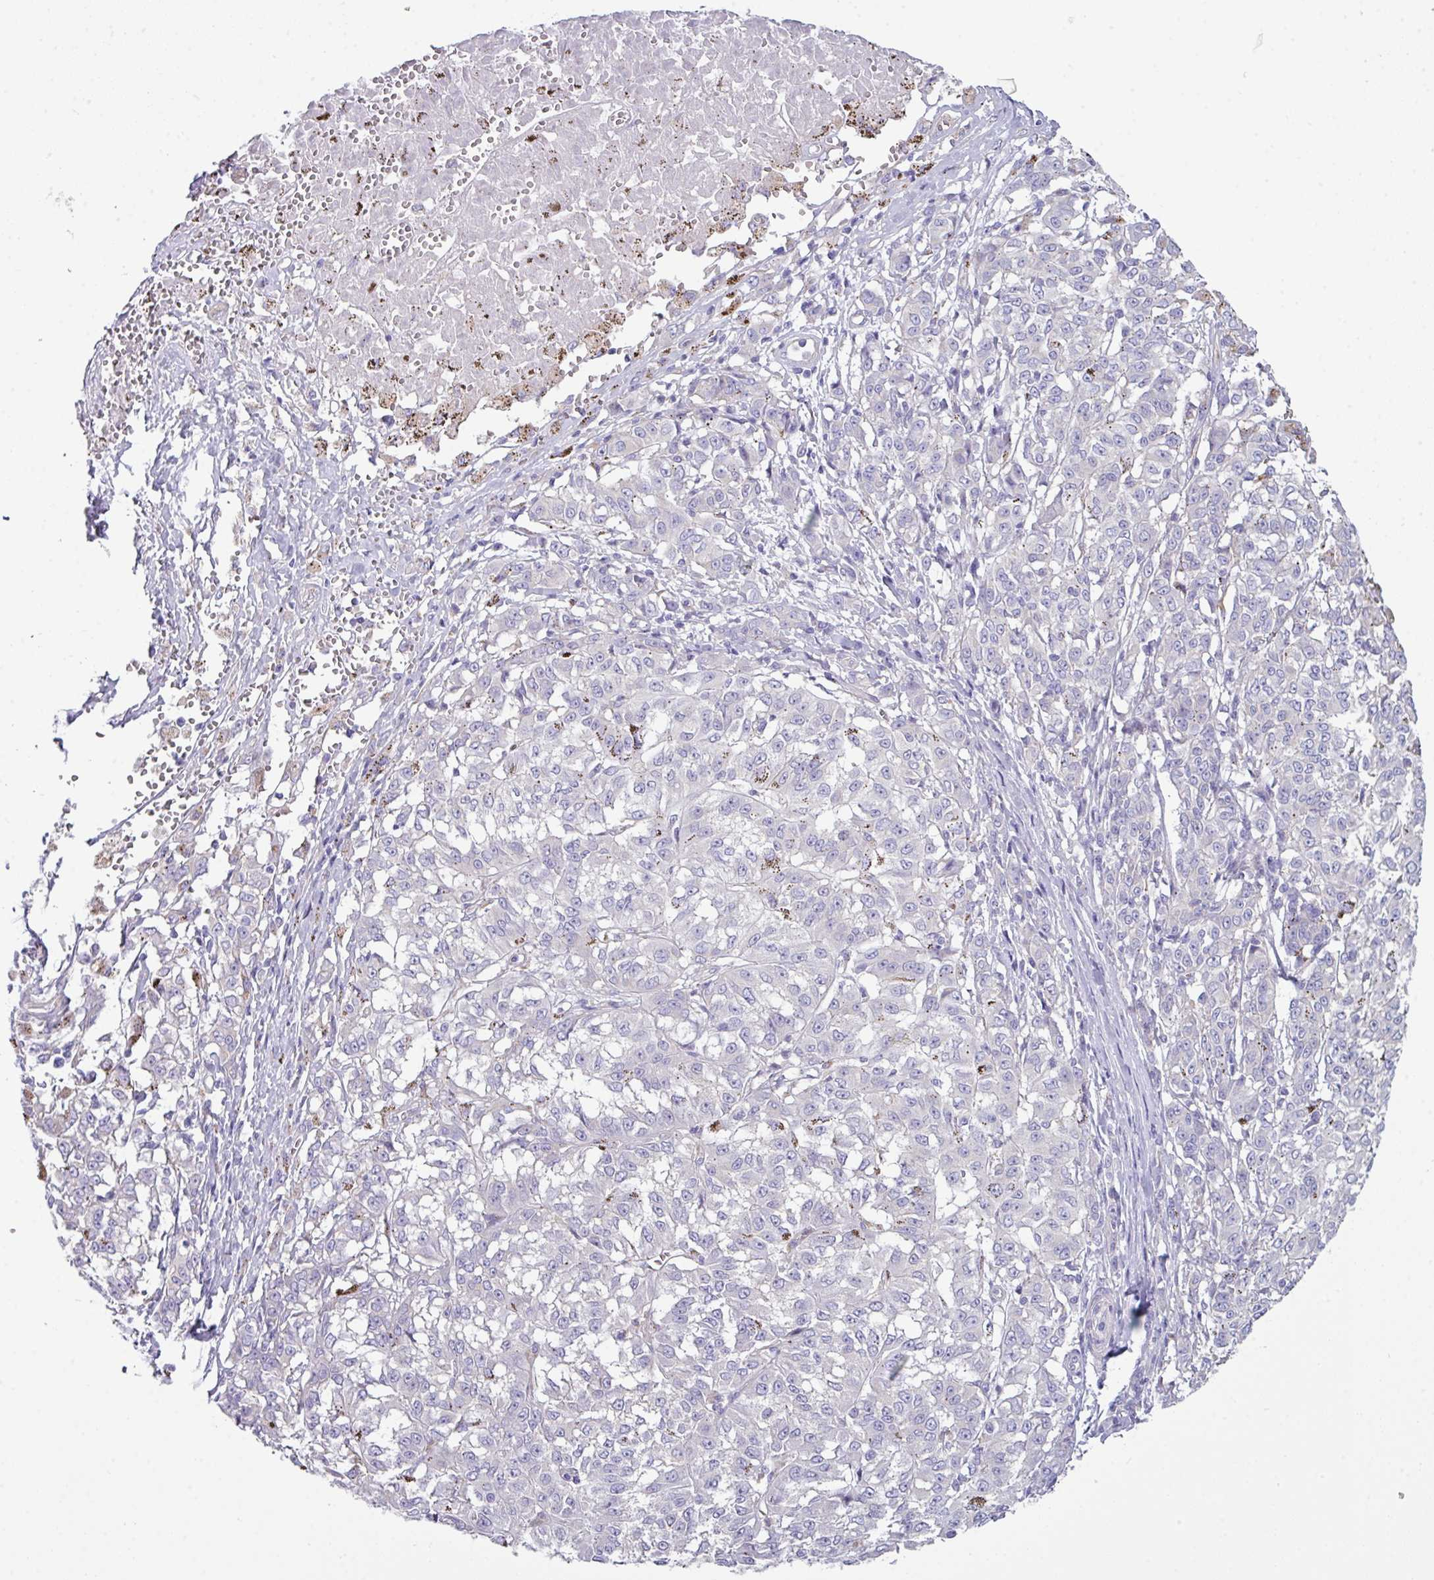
{"staining": {"intensity": "negative", "quantity": "none", "location": "none"}, "tissue": "melanoma", "cell_type": "Tumor cells", "image_type": "cancer", "snomed": [{"axis": "morphology", "description": "Malignant melanoma, NOS"}, {"axis": "topography", "description": "Skin"}], "caption": "The histopathology image displays no staining of tumor cells in malignant melanoma. (DAB (3,3'-diaminobenzidine) immunohistochemistry with hematoxylin counter stain).", "gene": "ABCC5", "patient": {"sex": "female", "age": 72}}